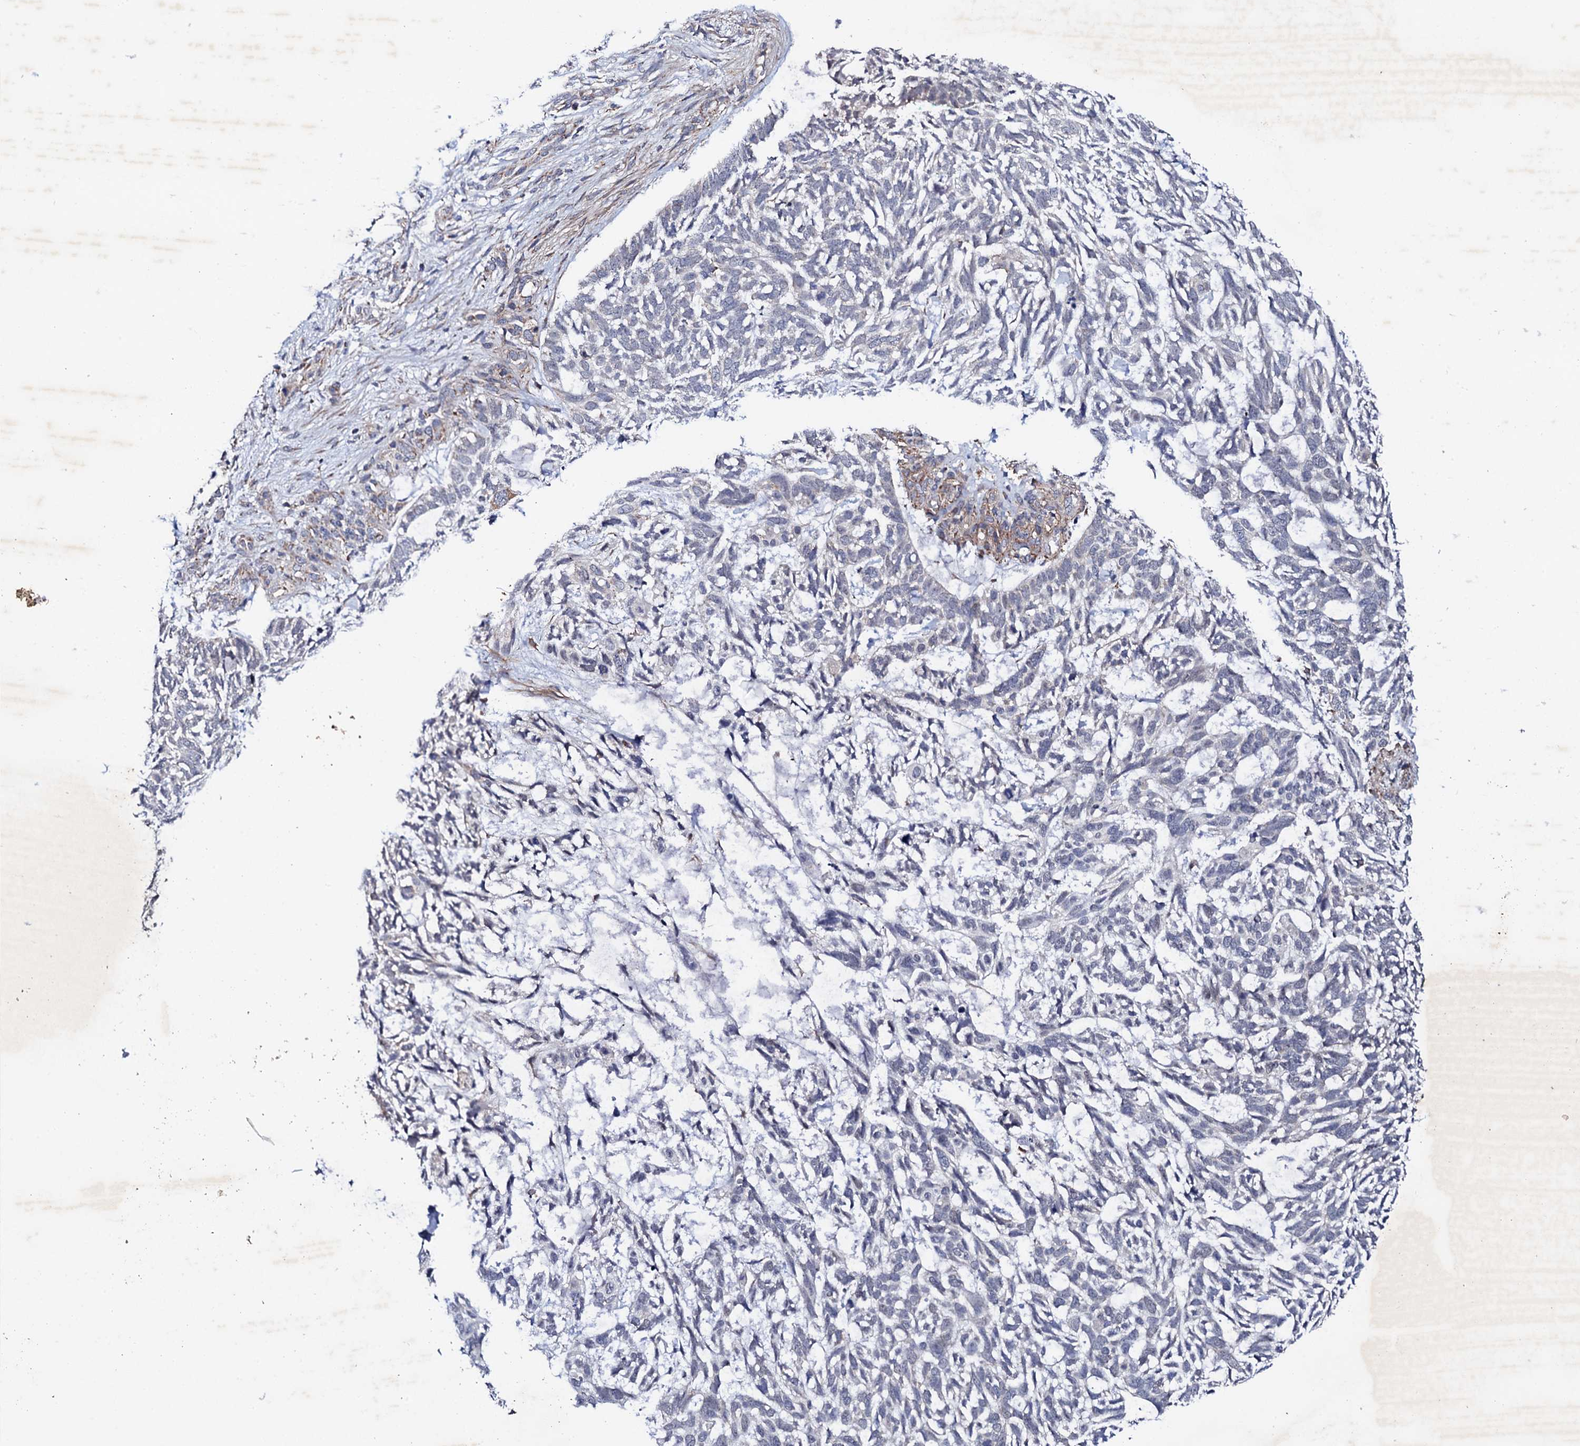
{"staining": {"intensity": "negative", "quantity": "none", "location": "none"}, "tissue": "skin cancer", "cell_type": "Tumor cells", "image_type": "cancer", "snomed": [{"axis": "morphology", "description": "Basal cell carcinoma"}, {"axis": "topography", "description": "Skin"}], "caption": "Histopathology image shows no significant protein expression in tumor cells of skin basal cell carcinoma.", "gene": "MTIF3", "patient": {"sex": "male", "age": 88}}